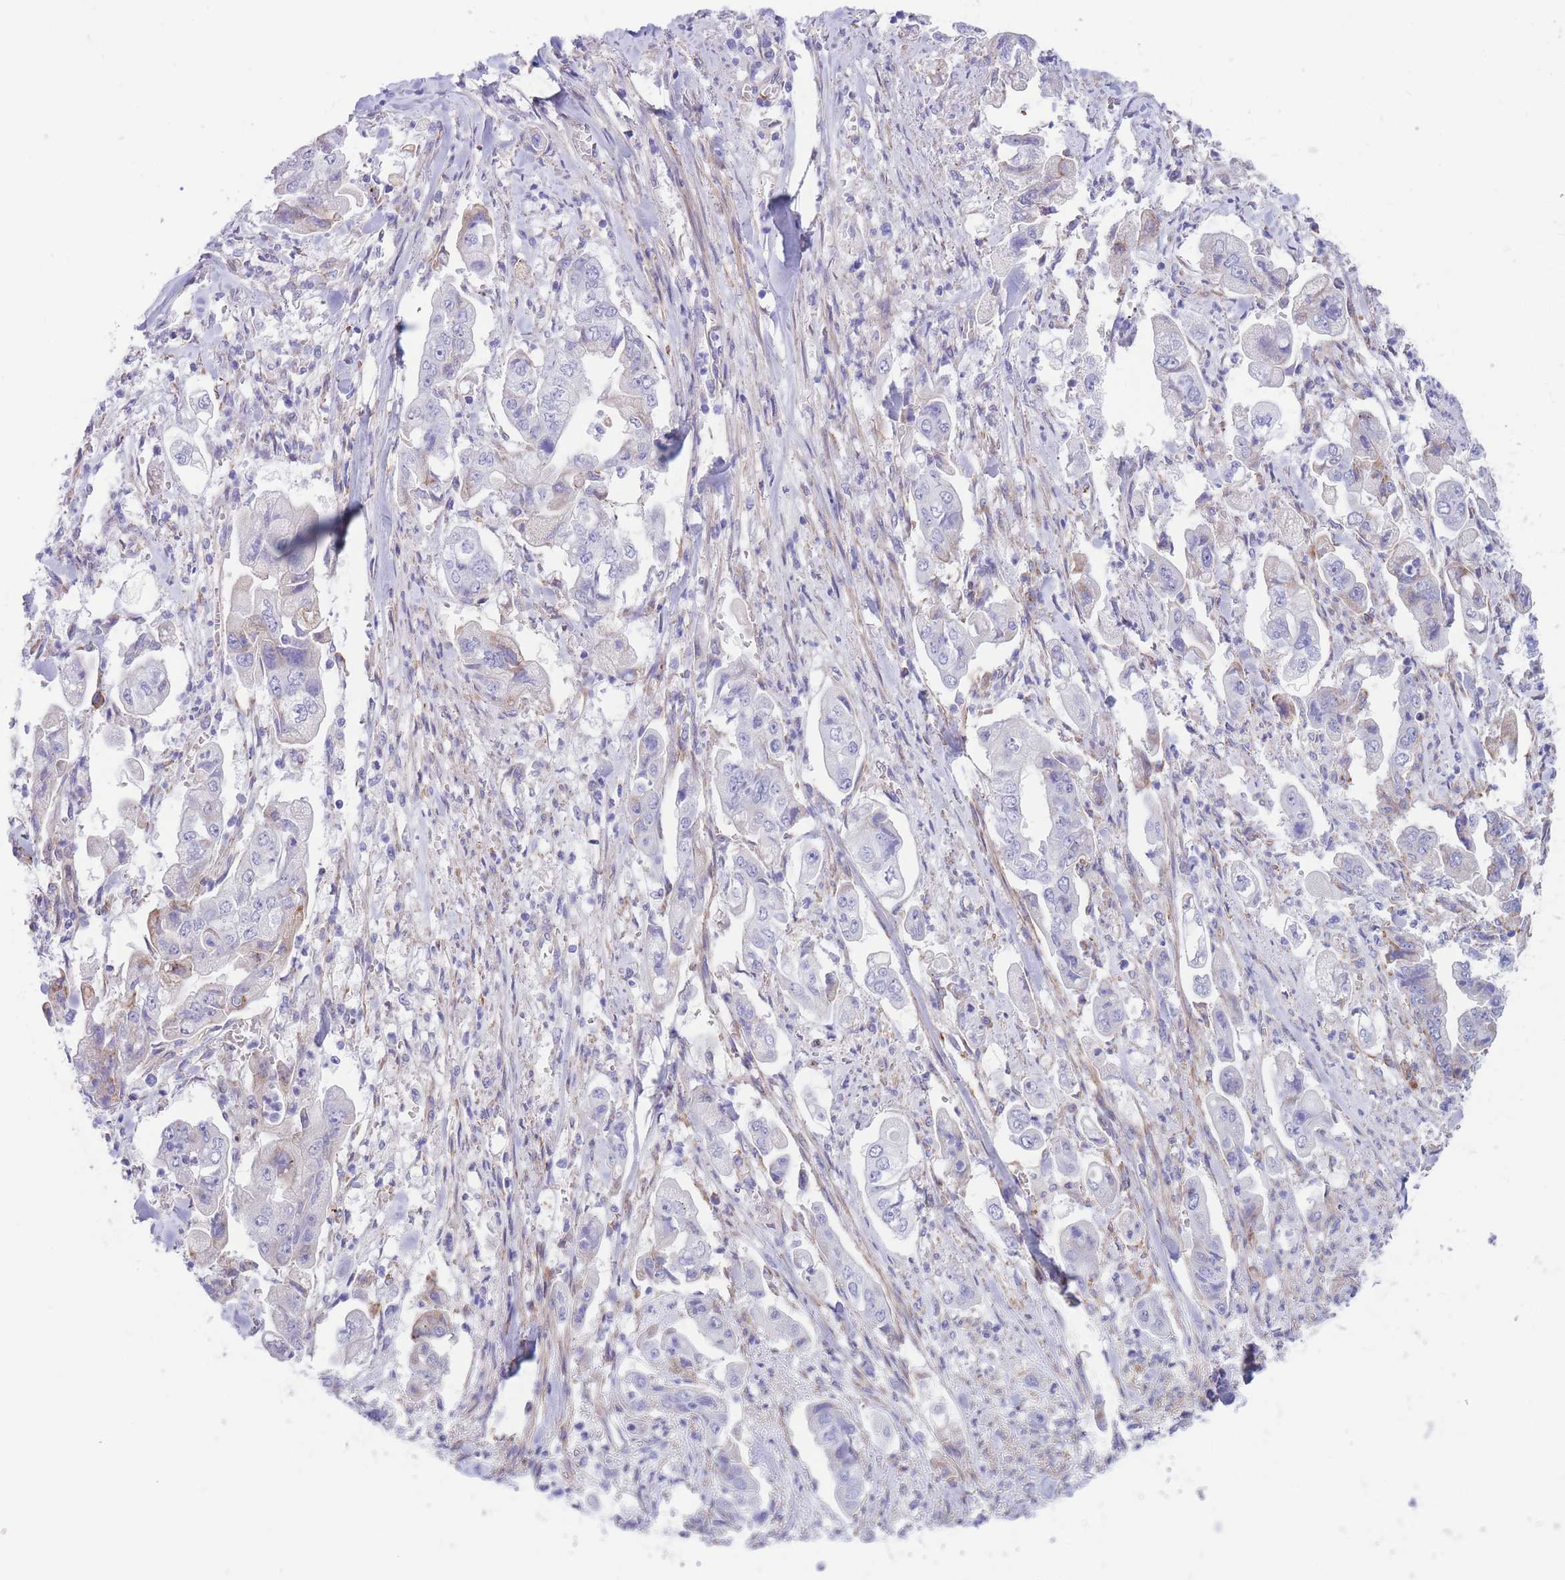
{"staining": {"intensity": "negative", "quantity": "none", "location": "none"}, "tissue": "stomach cancer", "cell_type": "Tumor cells", "image_type": "cancer", "snomed": [{"axis": "morphology", "description": "Adenocarcinoma, NOS"}, {"axis": "topography", "description": "Stomach"}], "caption": "Tumor cells show no significant expression in adenocarcinoma (stomach).", "gene": "DET1", "patient": {"sex": "male", "age": 62}}